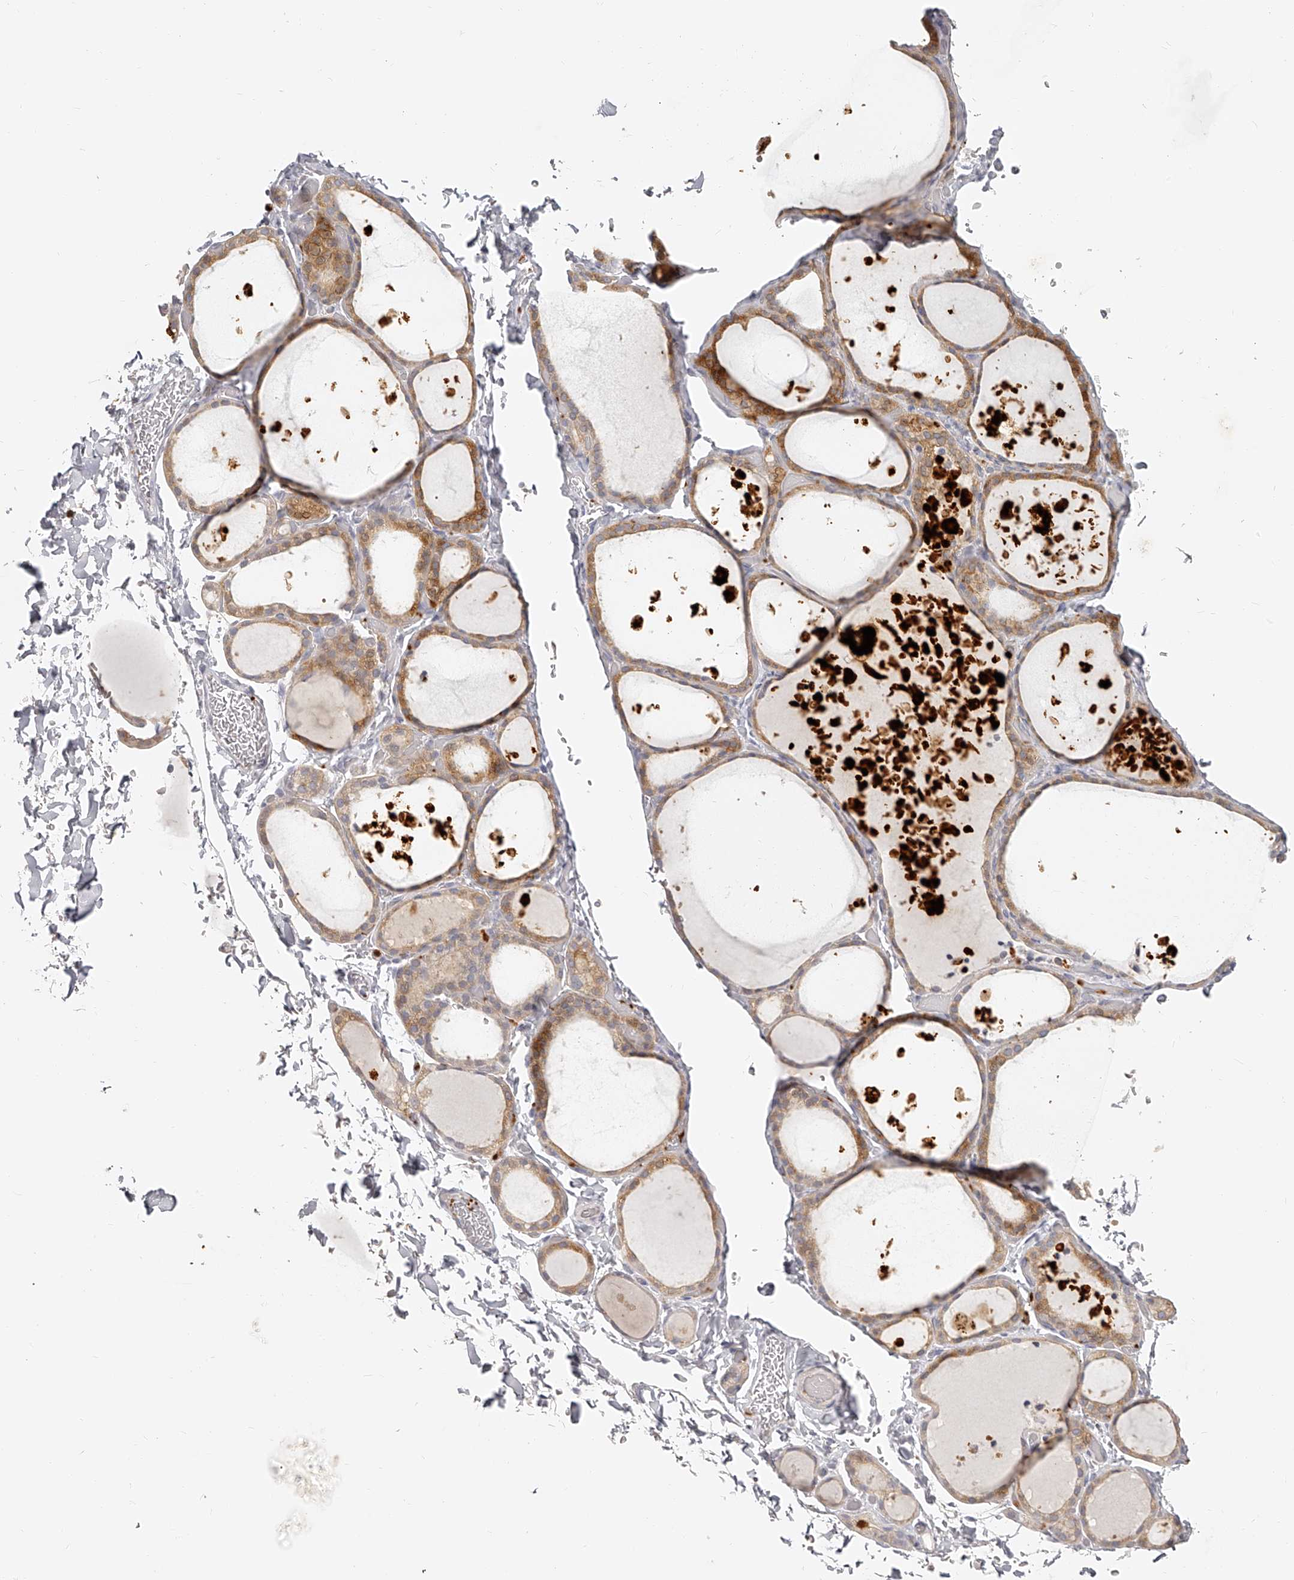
{"staining": {"intensity": "moderate", "quantity": "25%-75%", "location": "cytoplasmic/membranous"}, "tissue": "thyroid gland", "cell_type": "Glandular cells", "image_type": "normal", "snomed": [{"axis": "morphology", "description": "Normal tissue, NOS"}, {"axis": "topography", "description": "Thyroid gland"}], "caption": "A brown stain shows moderate cytoplasmic/membranous staining of a protein in glandular cells of normal thyroid gland. Ihc stains the protein in brown and the nuclei are stained blue.", "gene": "ITGB3", "patient": {"sex": "female", "age": 44}}